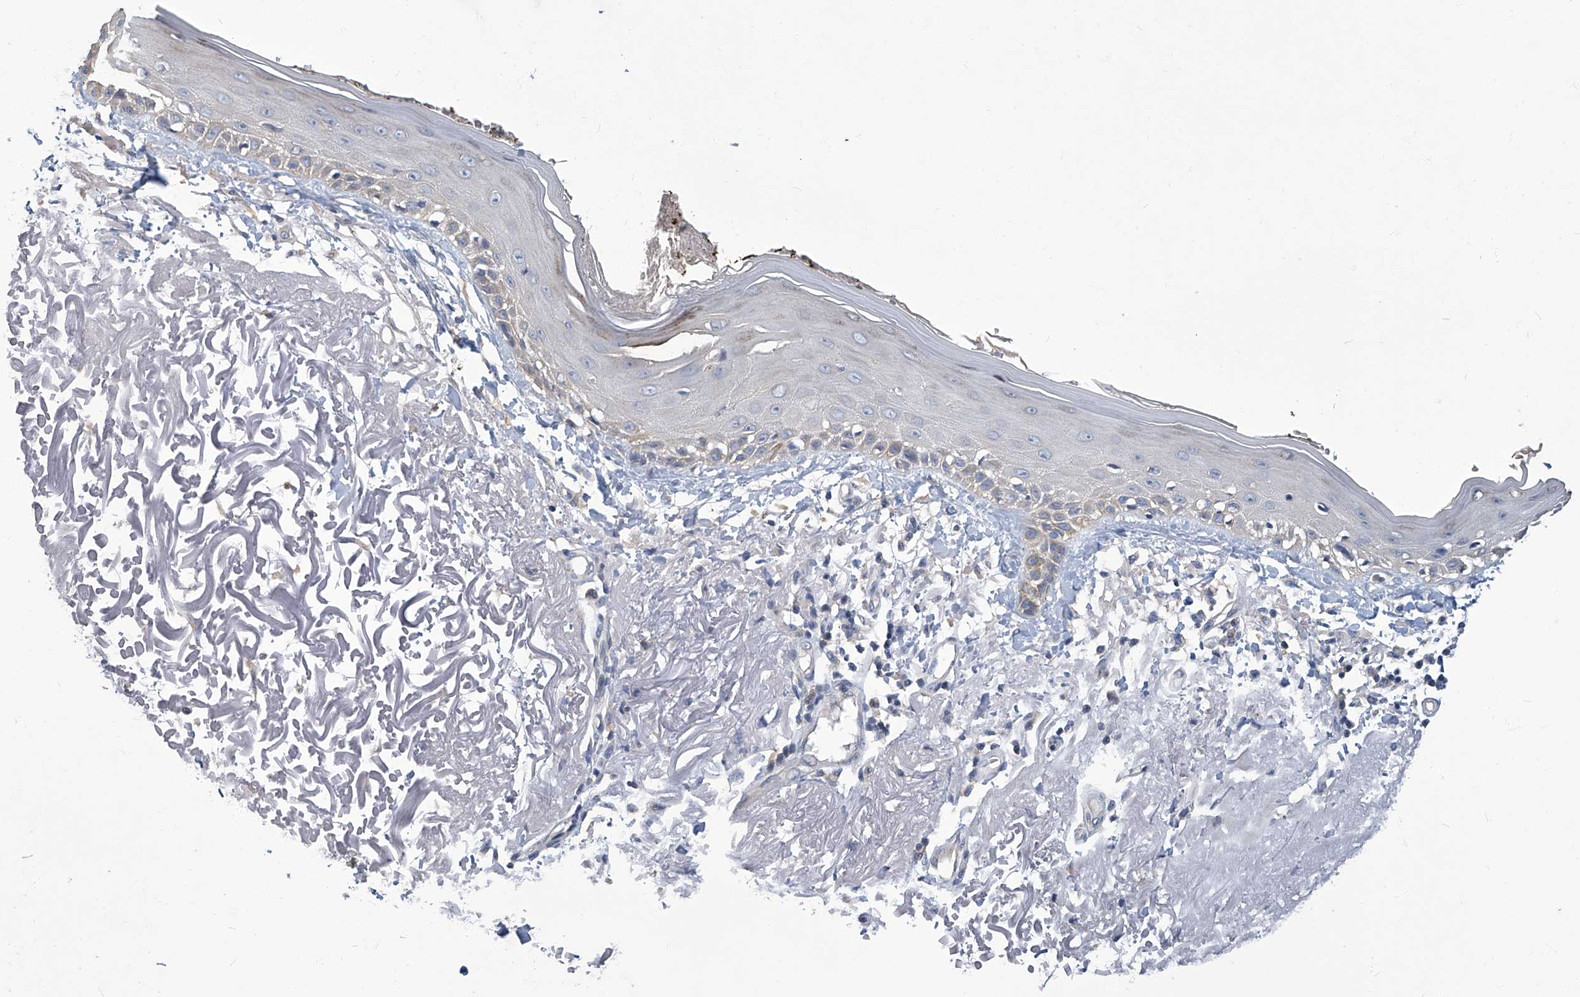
{"staining": {"intensity": "weak", "quantity": ">75%", "location": "cytoplasmic/membranous"}, "tissue": "skin", "cell_type": "Fibroblasts", "image_type": "normal", "snomed": [{"axis": "morphology", "description": "Normal tissue, NOS"}, {"axis": "topography", "description": "Skin"}, {"axis": "topography", "description": "Skeletal muscle"}], "caption": "A brown stain shows weak cytoplasmic/membranous positivity of a protein in fibroblasts of benign skin. (DAB IHC, brown staining for protein, blue staining for nuclei).", "gene": "TGFBR1", "patient": {"sex": "male", "age": 83}}